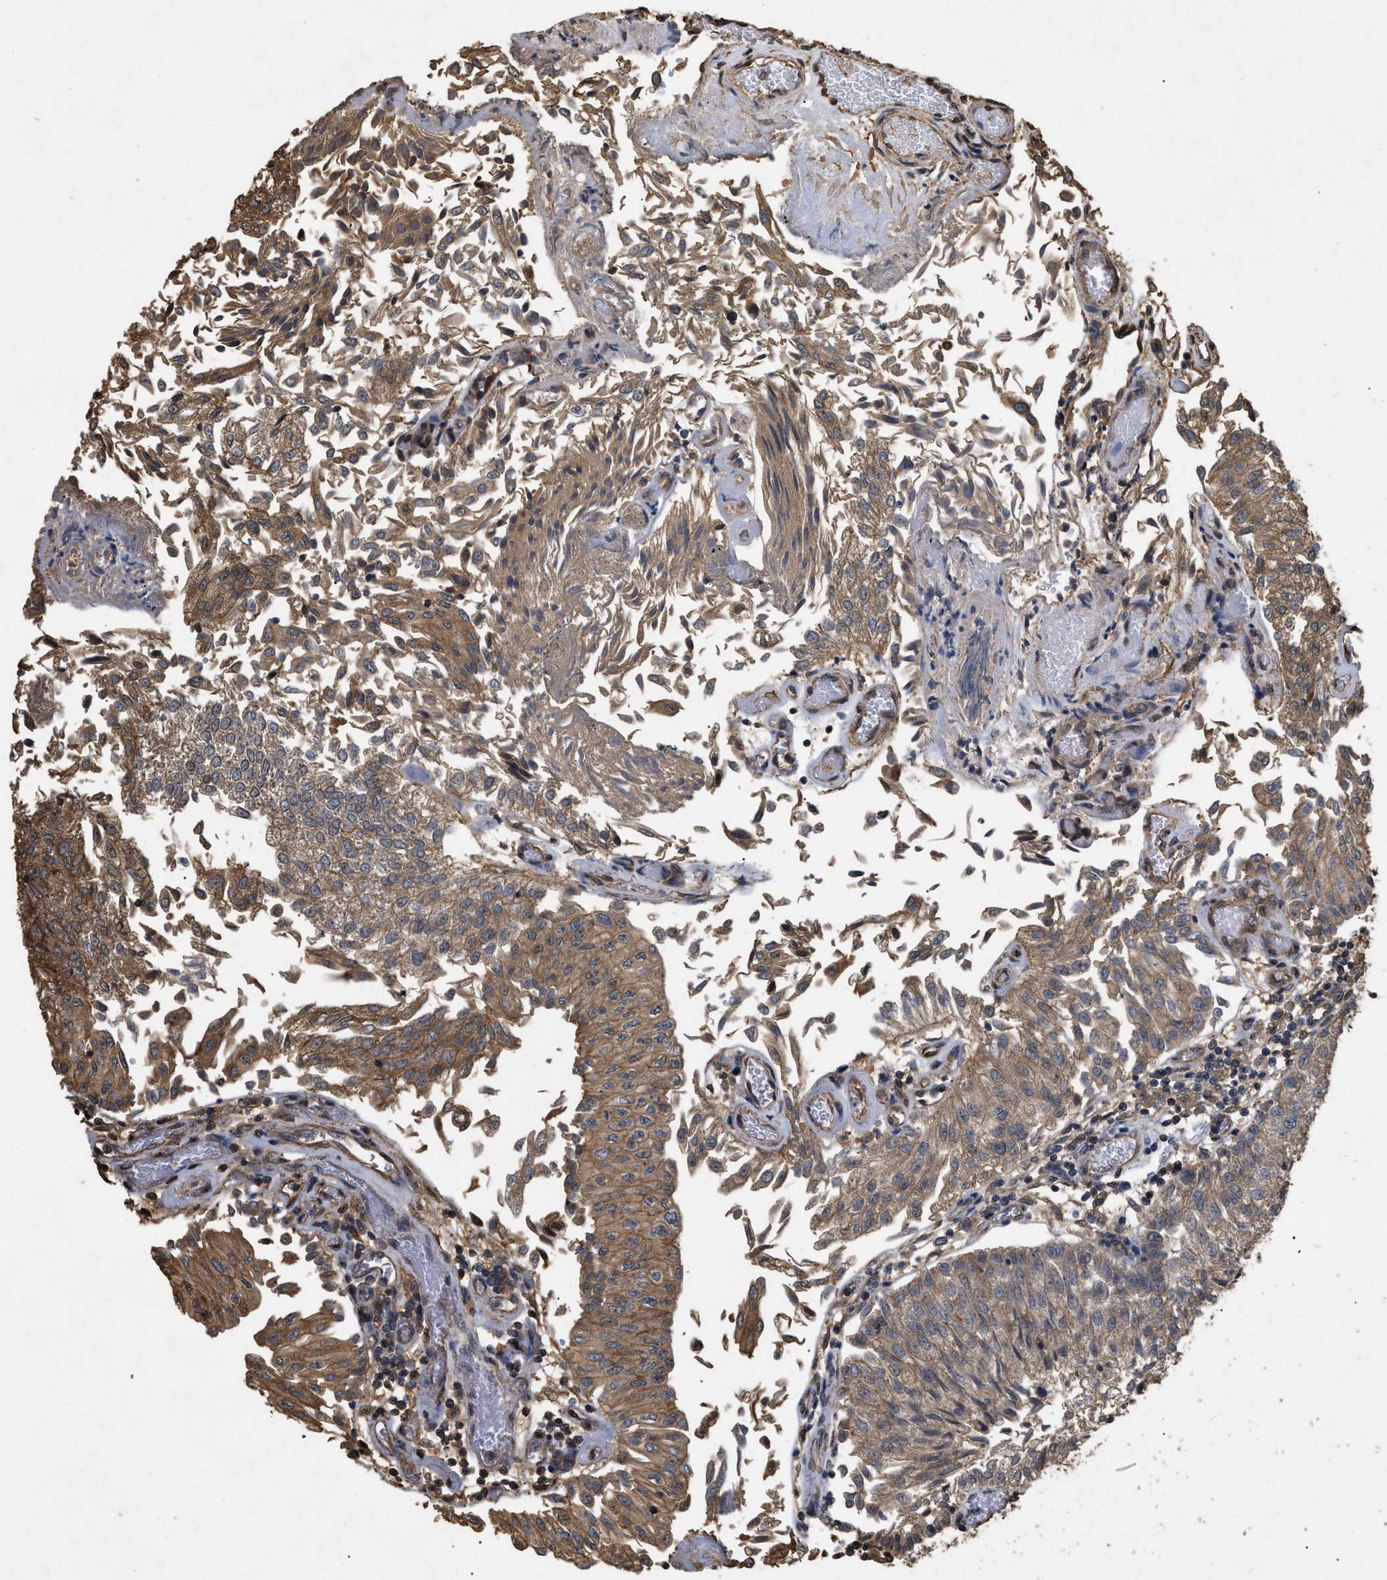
{"staining": {"intensity": "moderate", "quantity": ">75%", "location": "cytoplasmic/membranous"}, "tissue": "urothelial cancer", "cell_type": "Tumor cells", "image_type": "cancer", "snomed": [{"axis": "morphology", "description": "Urothelial carcinoma, Low grade"}, {"axis": "topography", "description": "Urinary bladder"}], "caption": "Tumor cells reveal medium levels of moderate cytoplasmic/membranous positivity in about >75% of cells in human urothelial cancer. The staining was performed using DAB (3,3'-diaminobenzidine) to visualize the protein expression in brown, while the nuclei were stained in blue with hematoxylin (Magnification: 20x).", "gene": "CALM1", "patient": {"sex": "male", "age": 86}}